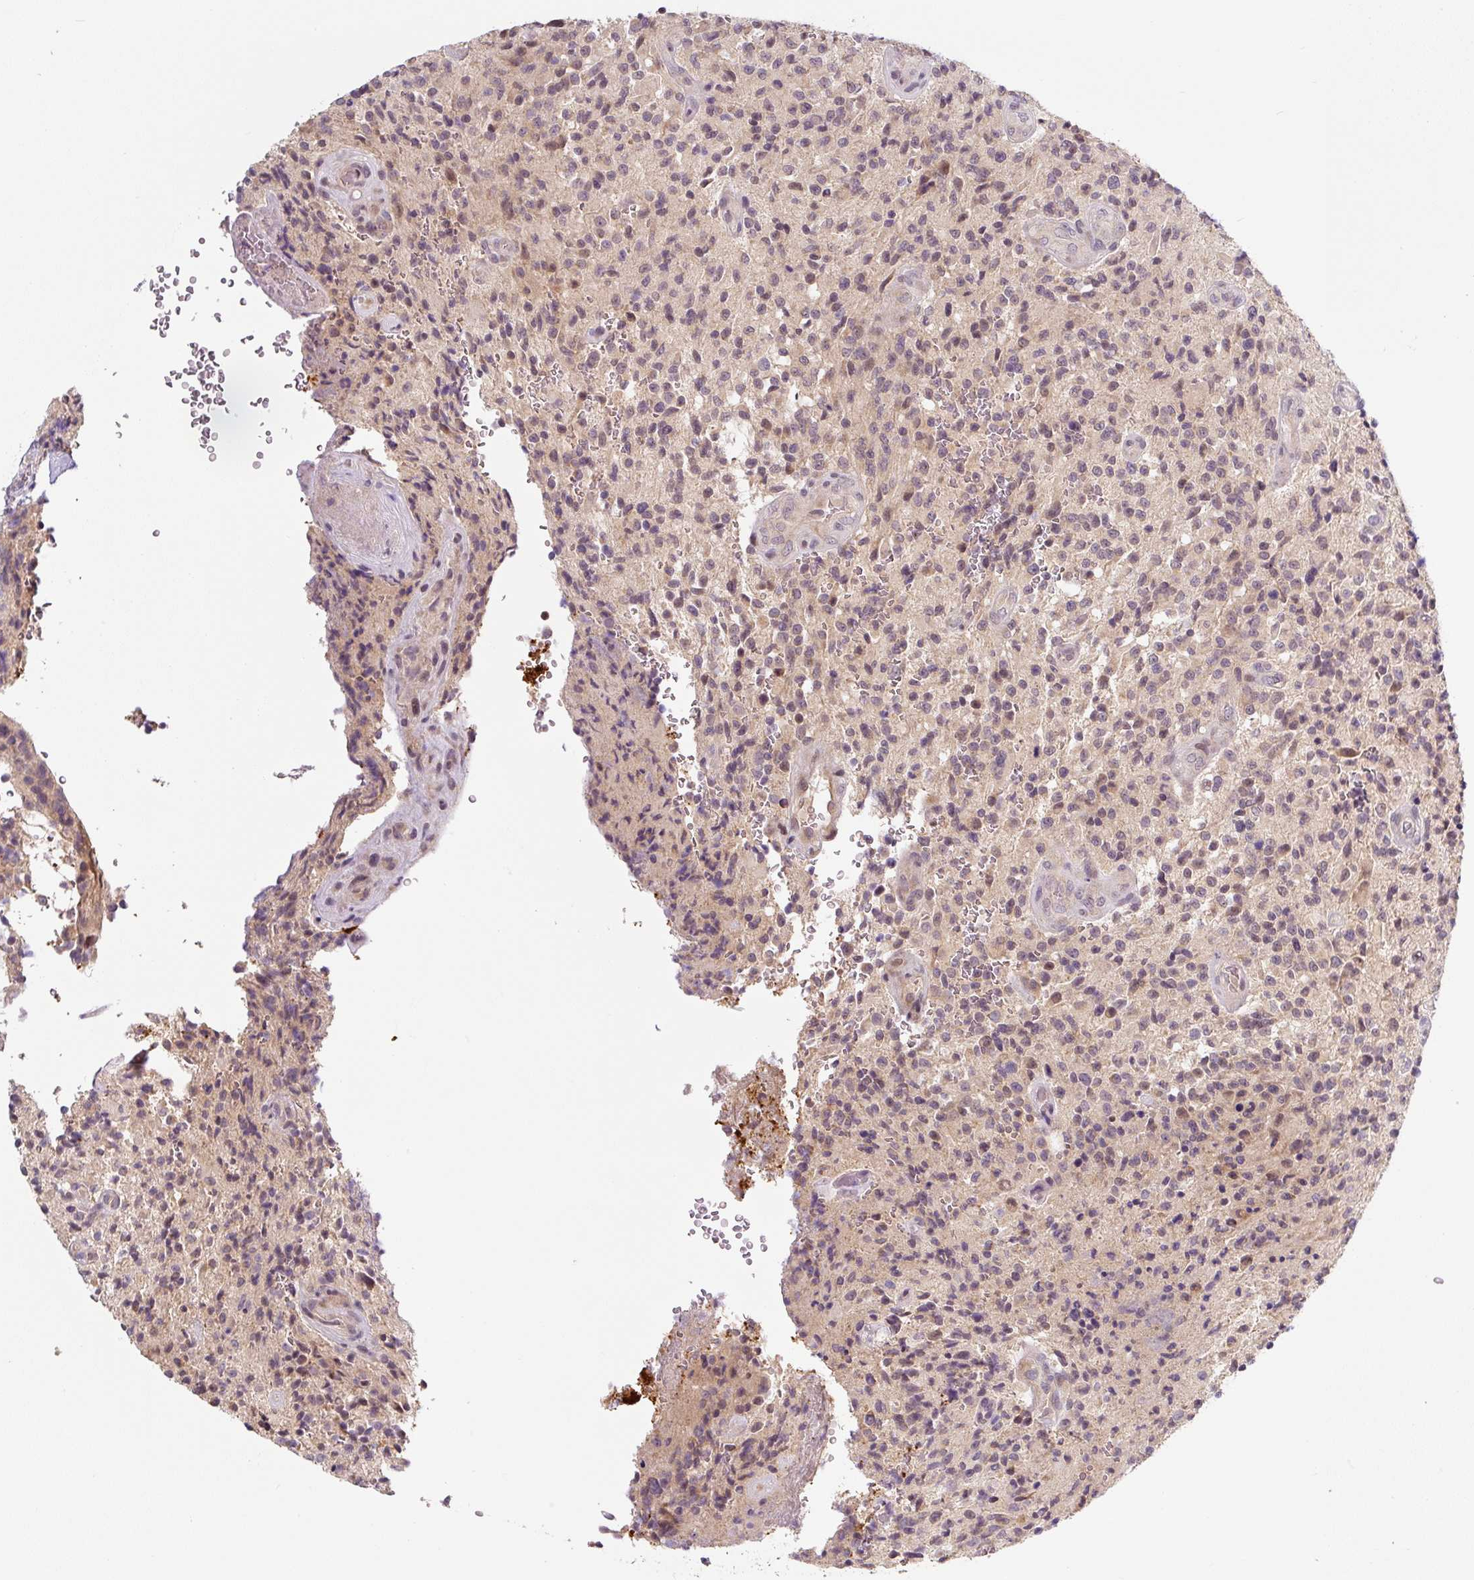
{"staining": {"intensity": "negative", "quantity": "none", "location": "none"}, "tissue": "glioma", "cell_type": "Tumor cells", "image_type": "cancer", "snomed": [{"axis": "morphology", "description": "Normal tissue, NOS"}, {"axis": "morphology", "description": "Glioma, malignant, High grade"}, {"axis": "topography", "description": "Cerebral cortex"}], "caption": "Glioma was stained to show a protein in brown. There is no significant positivity in tumor cells.", "gene": "PRKAA2", "patient": {"sex": "male", "age": 56}}